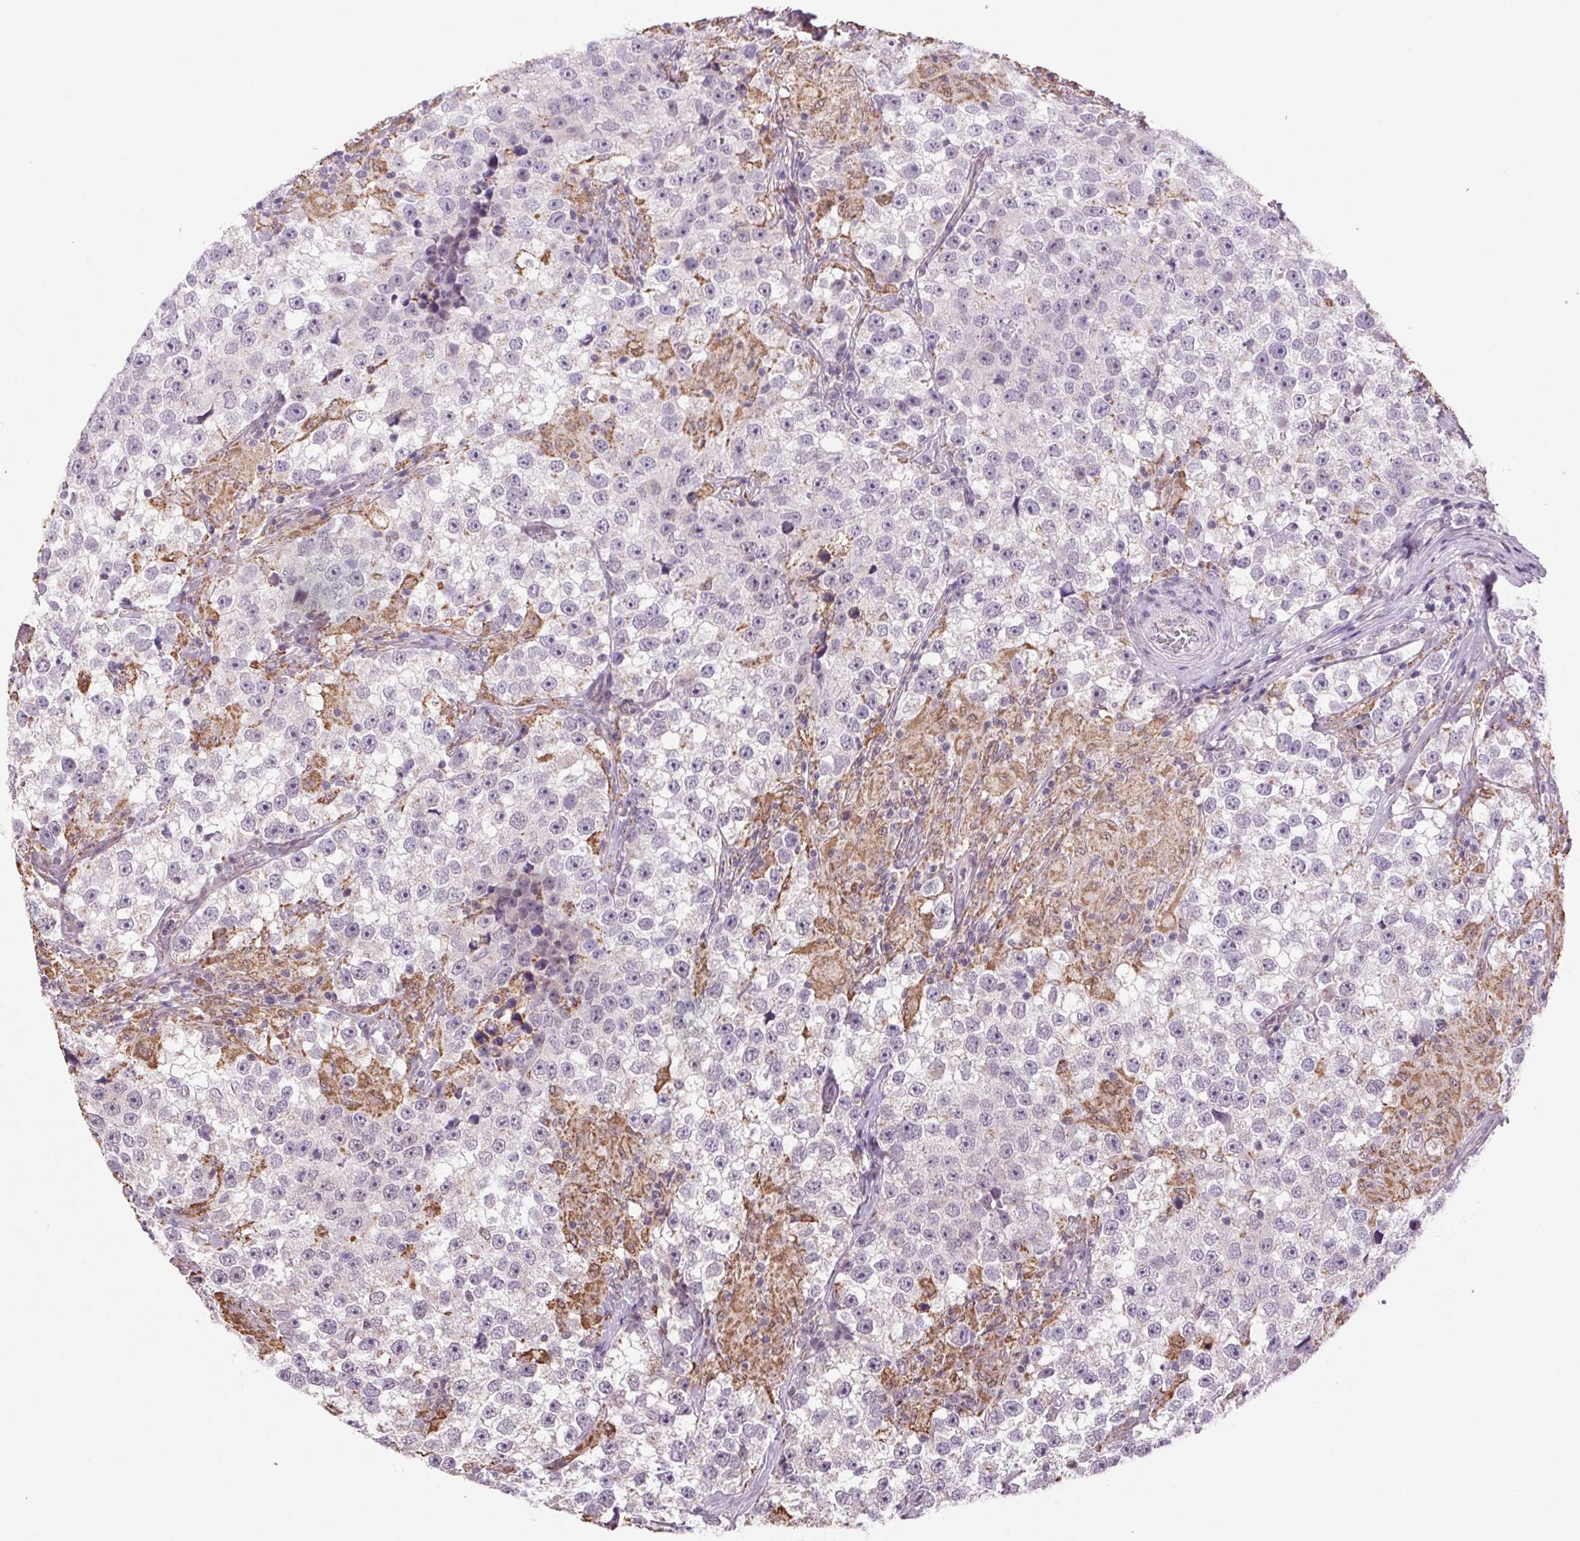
{"staining": {"intensity": "negative", "quantity": "none", "location": "none"}, "tissue": "testis cancer", "cell_type": "Tumor cells", "image_type": "cancer", "snomed": [{"axis": "morphology", "description": "Seminoma, NOS"}, {"axis": "topography", "description": "Testis"}], "caption": "Protein analysis of testis seminoma exhibits no significant staining in tumor cells.", "gene": "AKR1E2", "patient": {"sex": "male", "age": 46}}